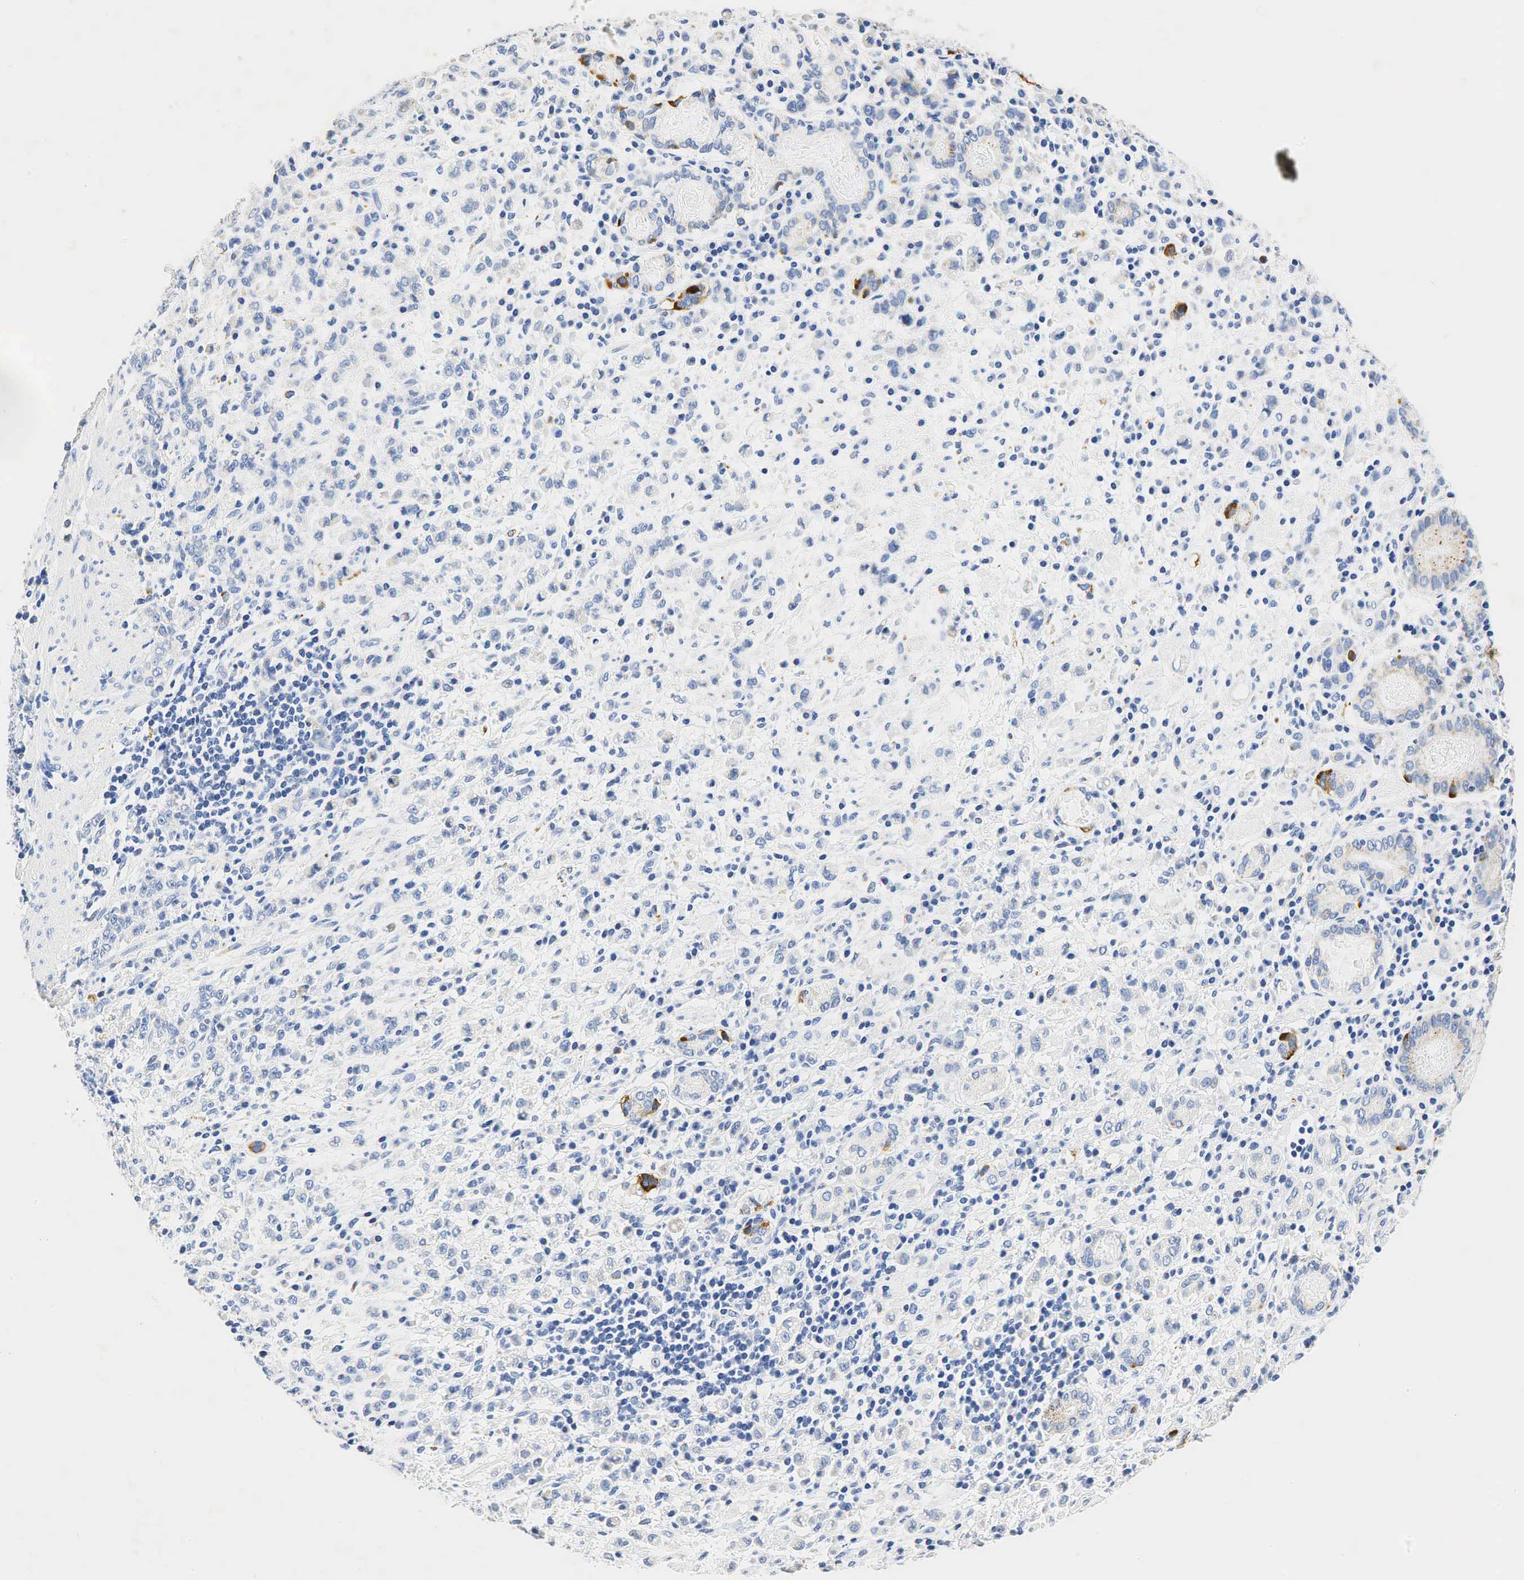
{"staining": {"intensity": "moderate", "quantity": "<25%", "location": "cytoplasmic/membranous"}, "tissue": "stomach cancer", "cell_type": "Tumor cells", "image_type": "cancer", "snomed": [{"axis": "morphology", "description": "Adenocarcinoma, NOS"}, {"axis": "topography", "description": "Stomach, lower"}], "caption": "Immunohistochemistry micrograph of human adenocarcinoma (stomach) stained for a protein (brown), which displays low levels of moderate cytoplasmic/membranous expression in approximately <25% of tumor cells.", "gene": "SYP", "patient": {"sex": "male", "age": 88}}